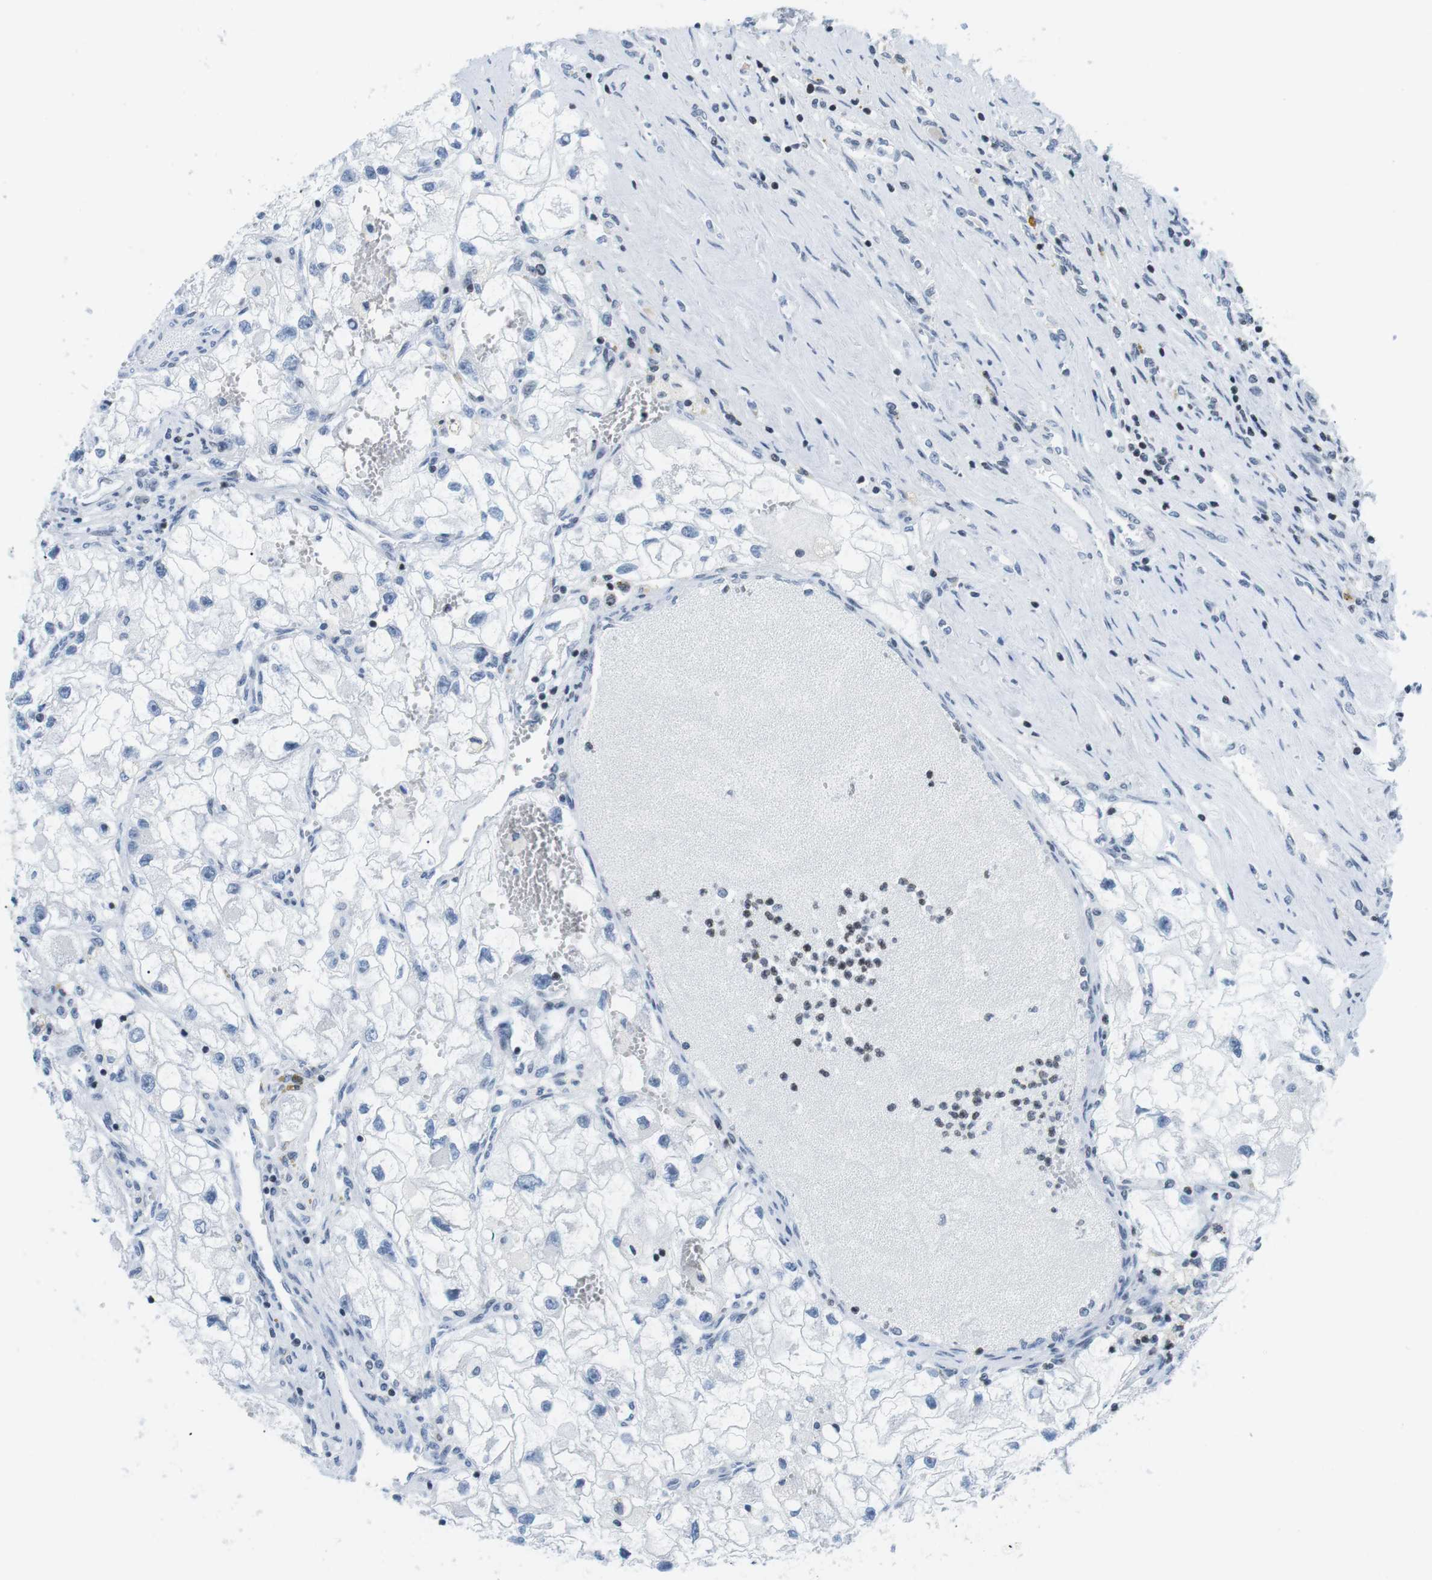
{"staining": {"intensity": "negative", "quantity": "none", "location": "none"}, "tissue": "renal cancer", "cell_type": "Tumor cells", "image_type": "cancer", "snomed": [{"axis": "morphology", "description": "Adenocarcinoma, NOS"}, {"axis": "topography", "description": "Kidney"}], "caption": "Immunohistochemistry image of neoplastic tissue: renal cancer stained with DAB shows no significant protein expression in tumor cells.", "gene": "E2F2", "patient": {"sex": "female", "age": 70}}